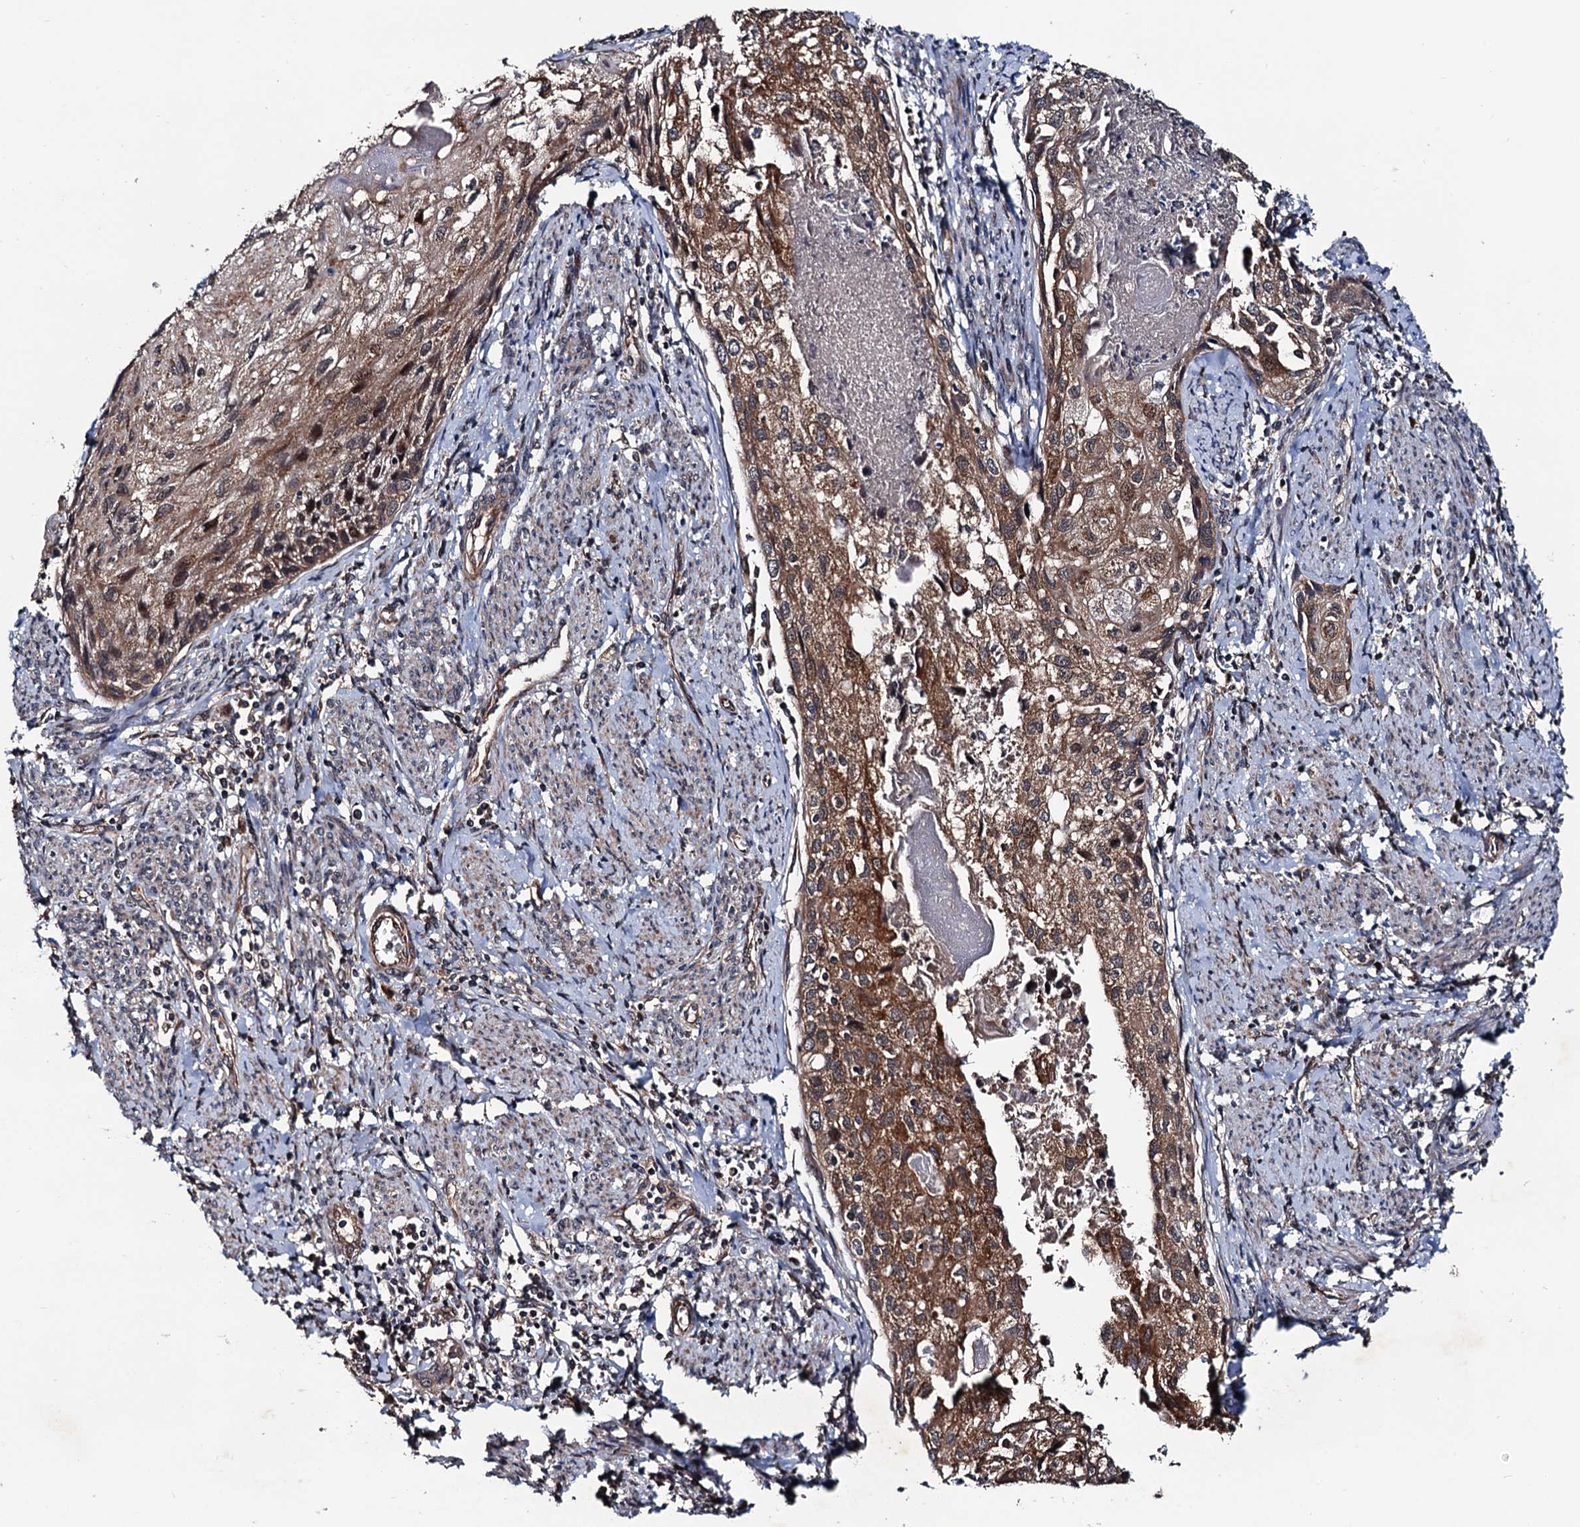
{"staining": {"intensity": "strong", "quantity": "25%-75%", "location": "cytoplasmic/membranous"}, "tissue": "cervical cancer", "cell_type": "Tumor cells", "image_type": "cancer", "snomed": [{"axis": "morphology", "description": "Squamous cell carcinoma, NOS"}, {"axis": "topography", "description": "Cervix"}], "caption": "Immunohistochemical staining of human cervical cancer (squamous cell carcinoma) shows high levels of strong cytoplasmic/membranous expression in approximately 25%-75% of tumor cells.", "gene": "NAA16", "patient": {"sex": "female", "age": 67}}